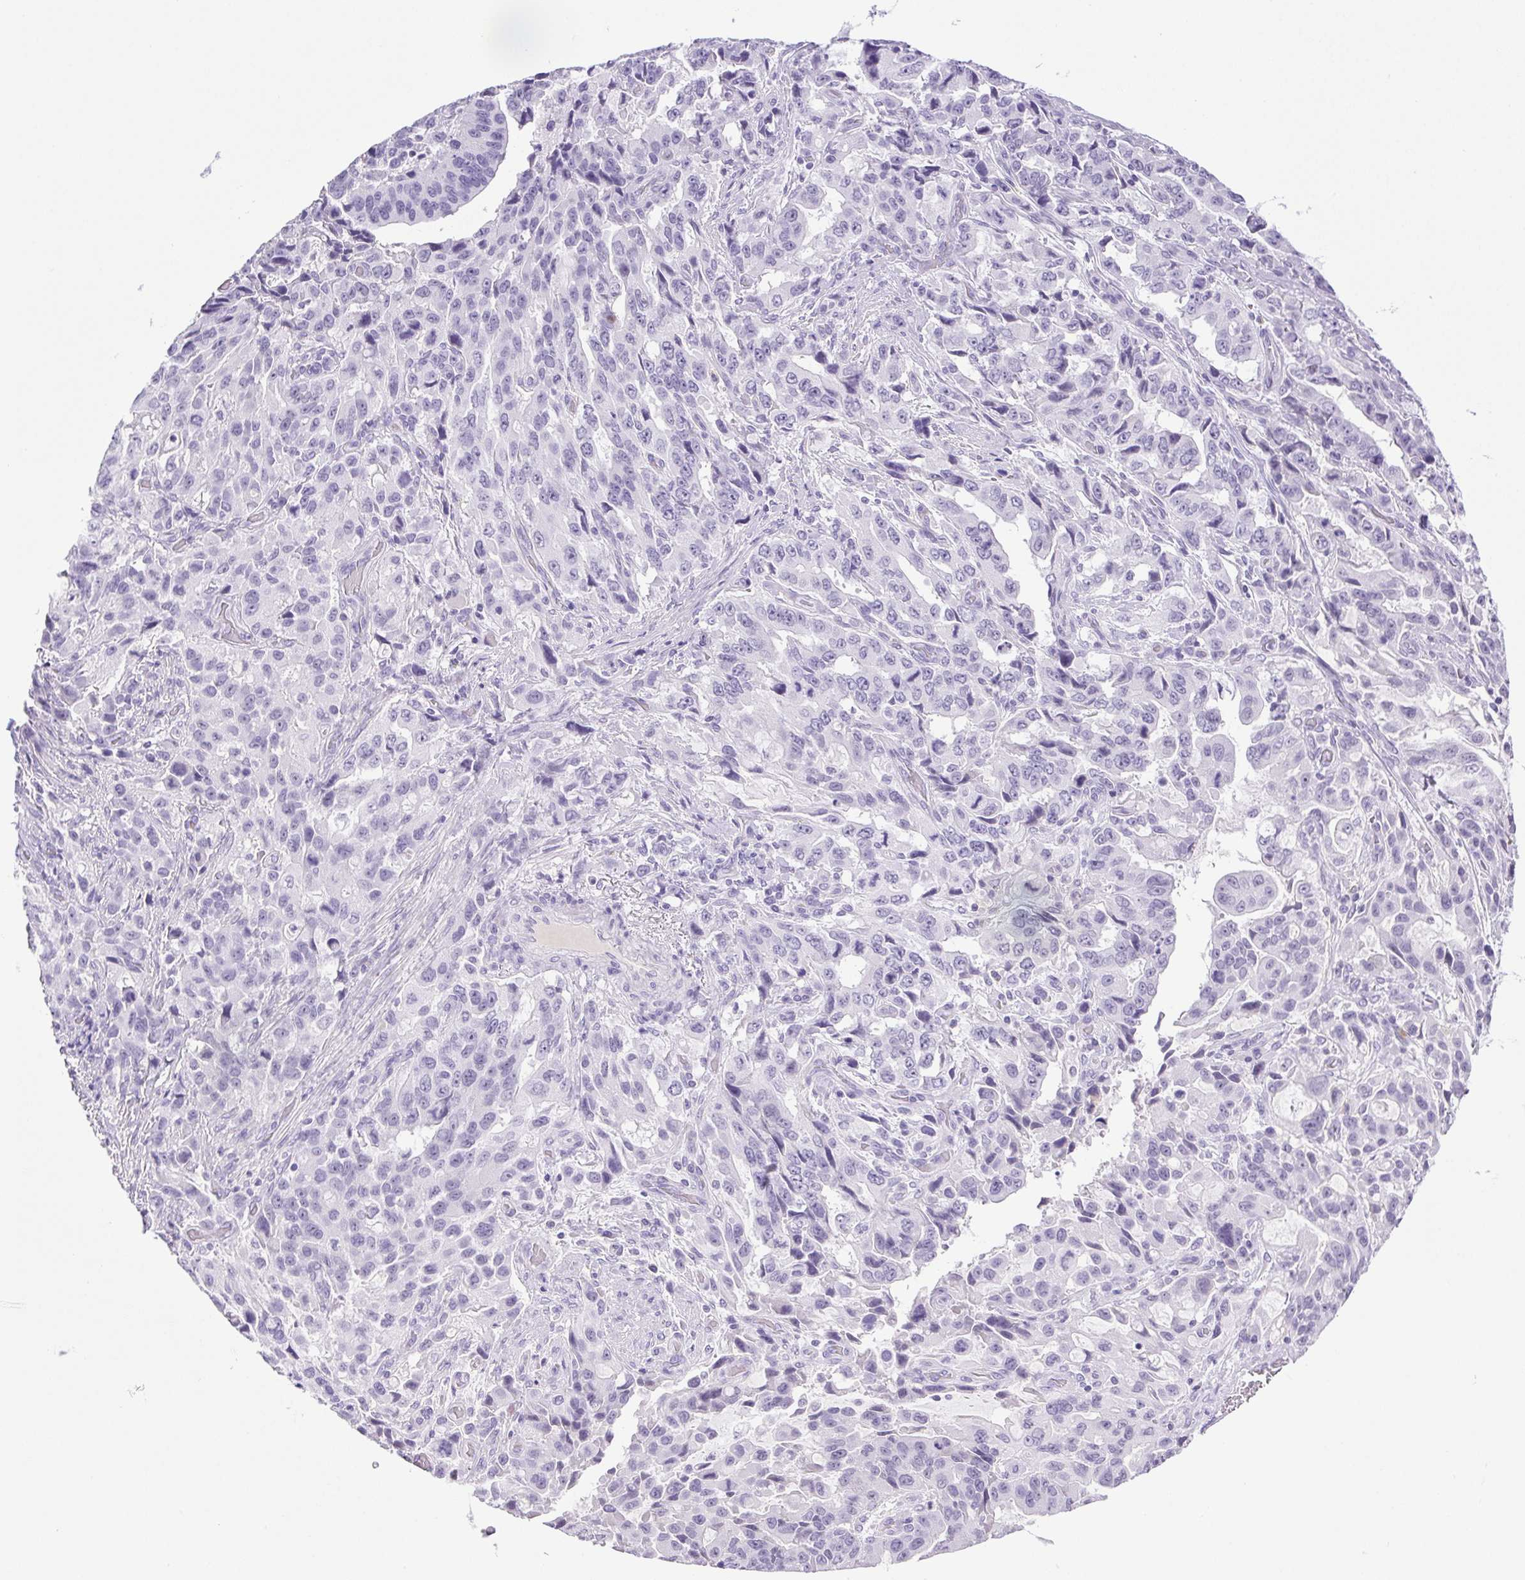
{"staining": {"intensity": "negative", "quantity": "none", "location": "none"}, "tissue": "stomach cancer", "cell_type": "Tumor cells", "image_type": "cancer", "snomed": [{"axis": "morphology", "description": "Adenocarcinoma, NOS"}, {"axis": "topography", "description": "Stomach, upper"}], "caption": "An IHC image of stomach cancer is shown. There is no staining in tumor cells of stomach cancer.", "gene": "PAPPA2", "patient": {"sex": "male", "age": 85}}